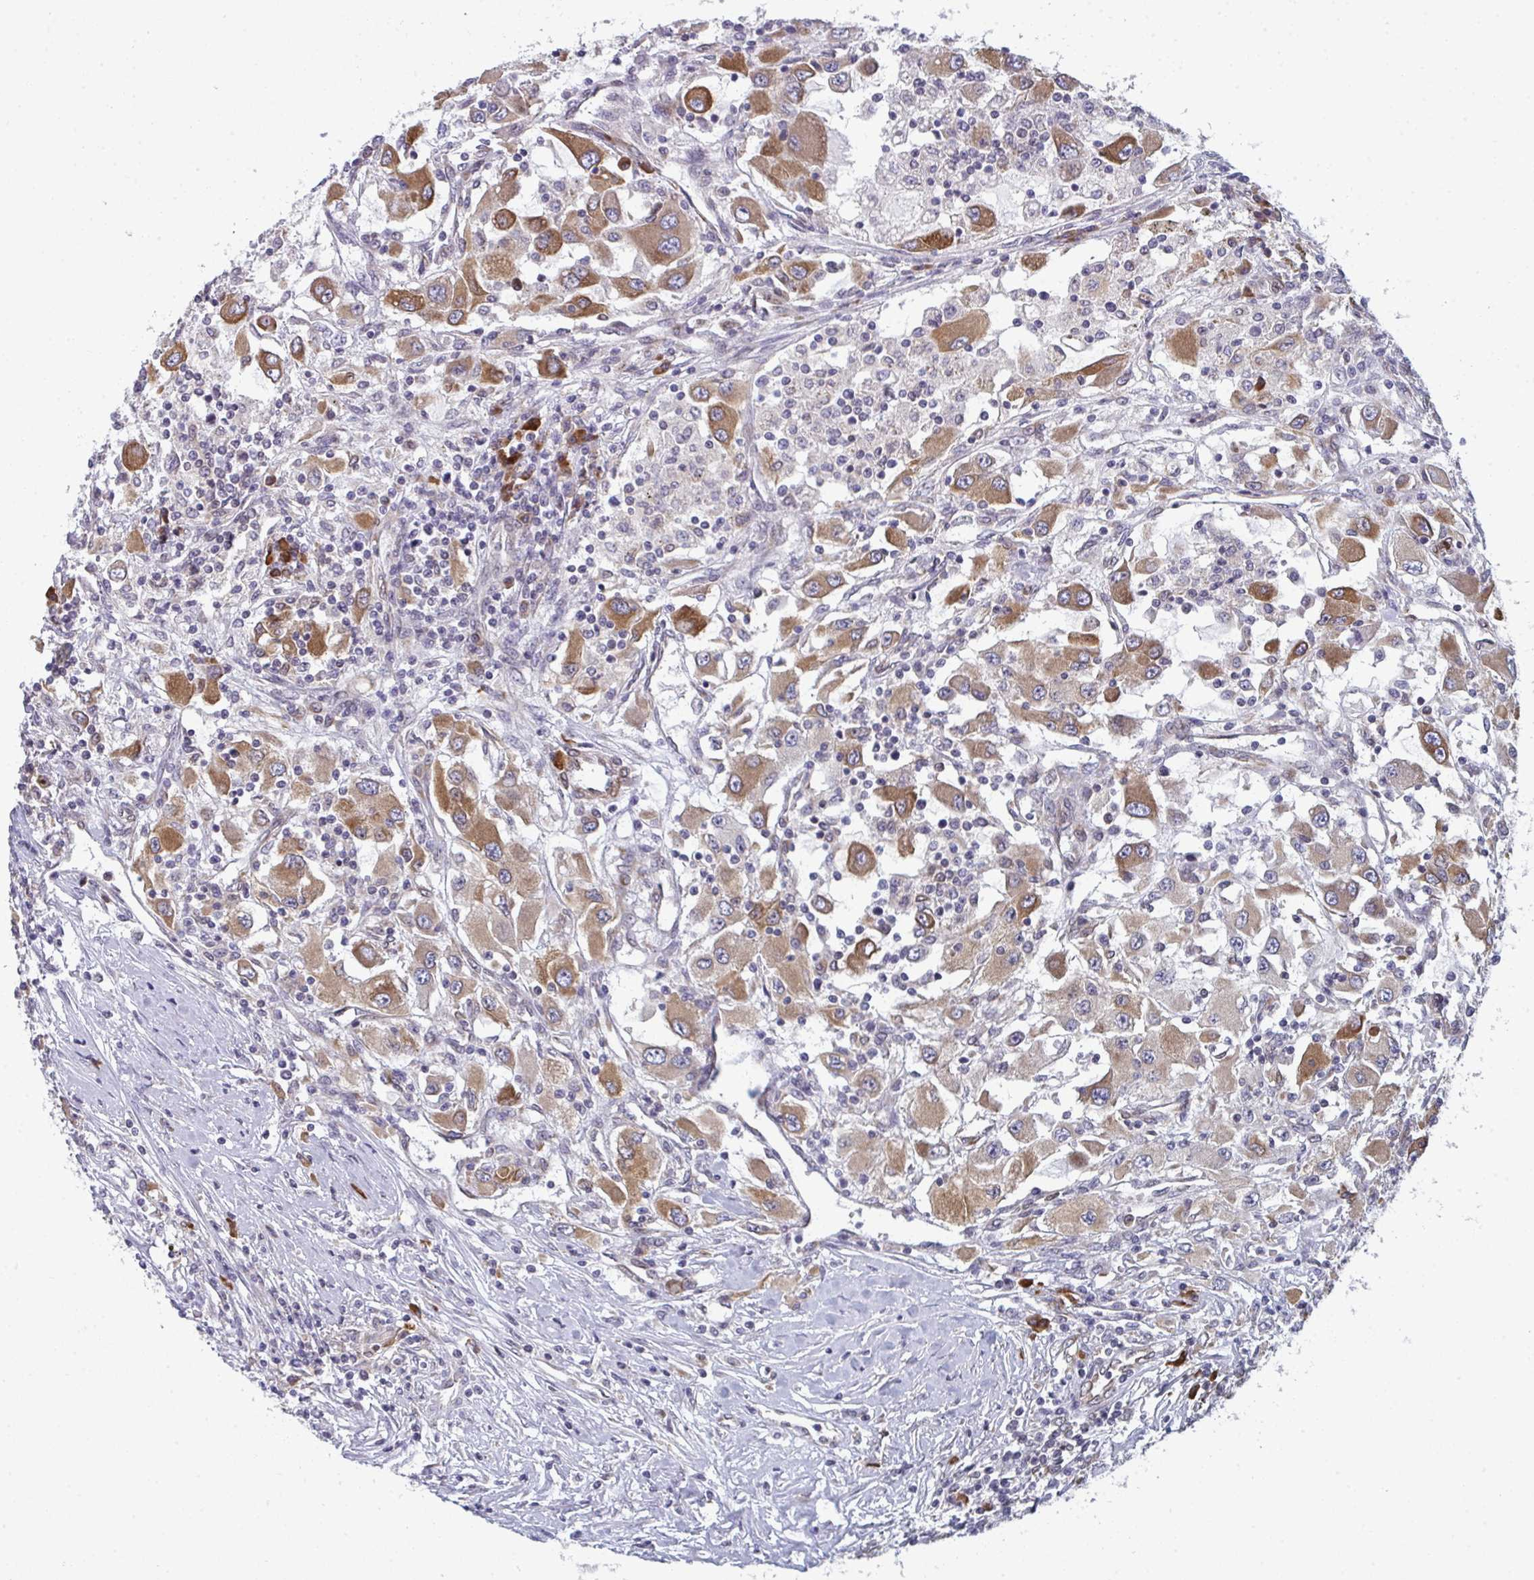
{"staining": {"intensity": "moderate", "quantity": ">75%", "location": "cytoplasmic/membranous"}, "tissue": "renal cancer", "cell_type": "Tumor cells", "image_type": "cancer", "snomed": [{"axis": "morphology", "description": "Adenocarcinoma, NOS"}, {"axis": "topography", "description": "Kidney"}], "caption": "Protein analysis of renal cancer (adenocarcinoma) tissue exhibits moderate cytoplasmic/membranous expression in approximately >75% of tumor cells.", "gene": "LYSMD4", "patient": {"sex": "female", "age": 67}}